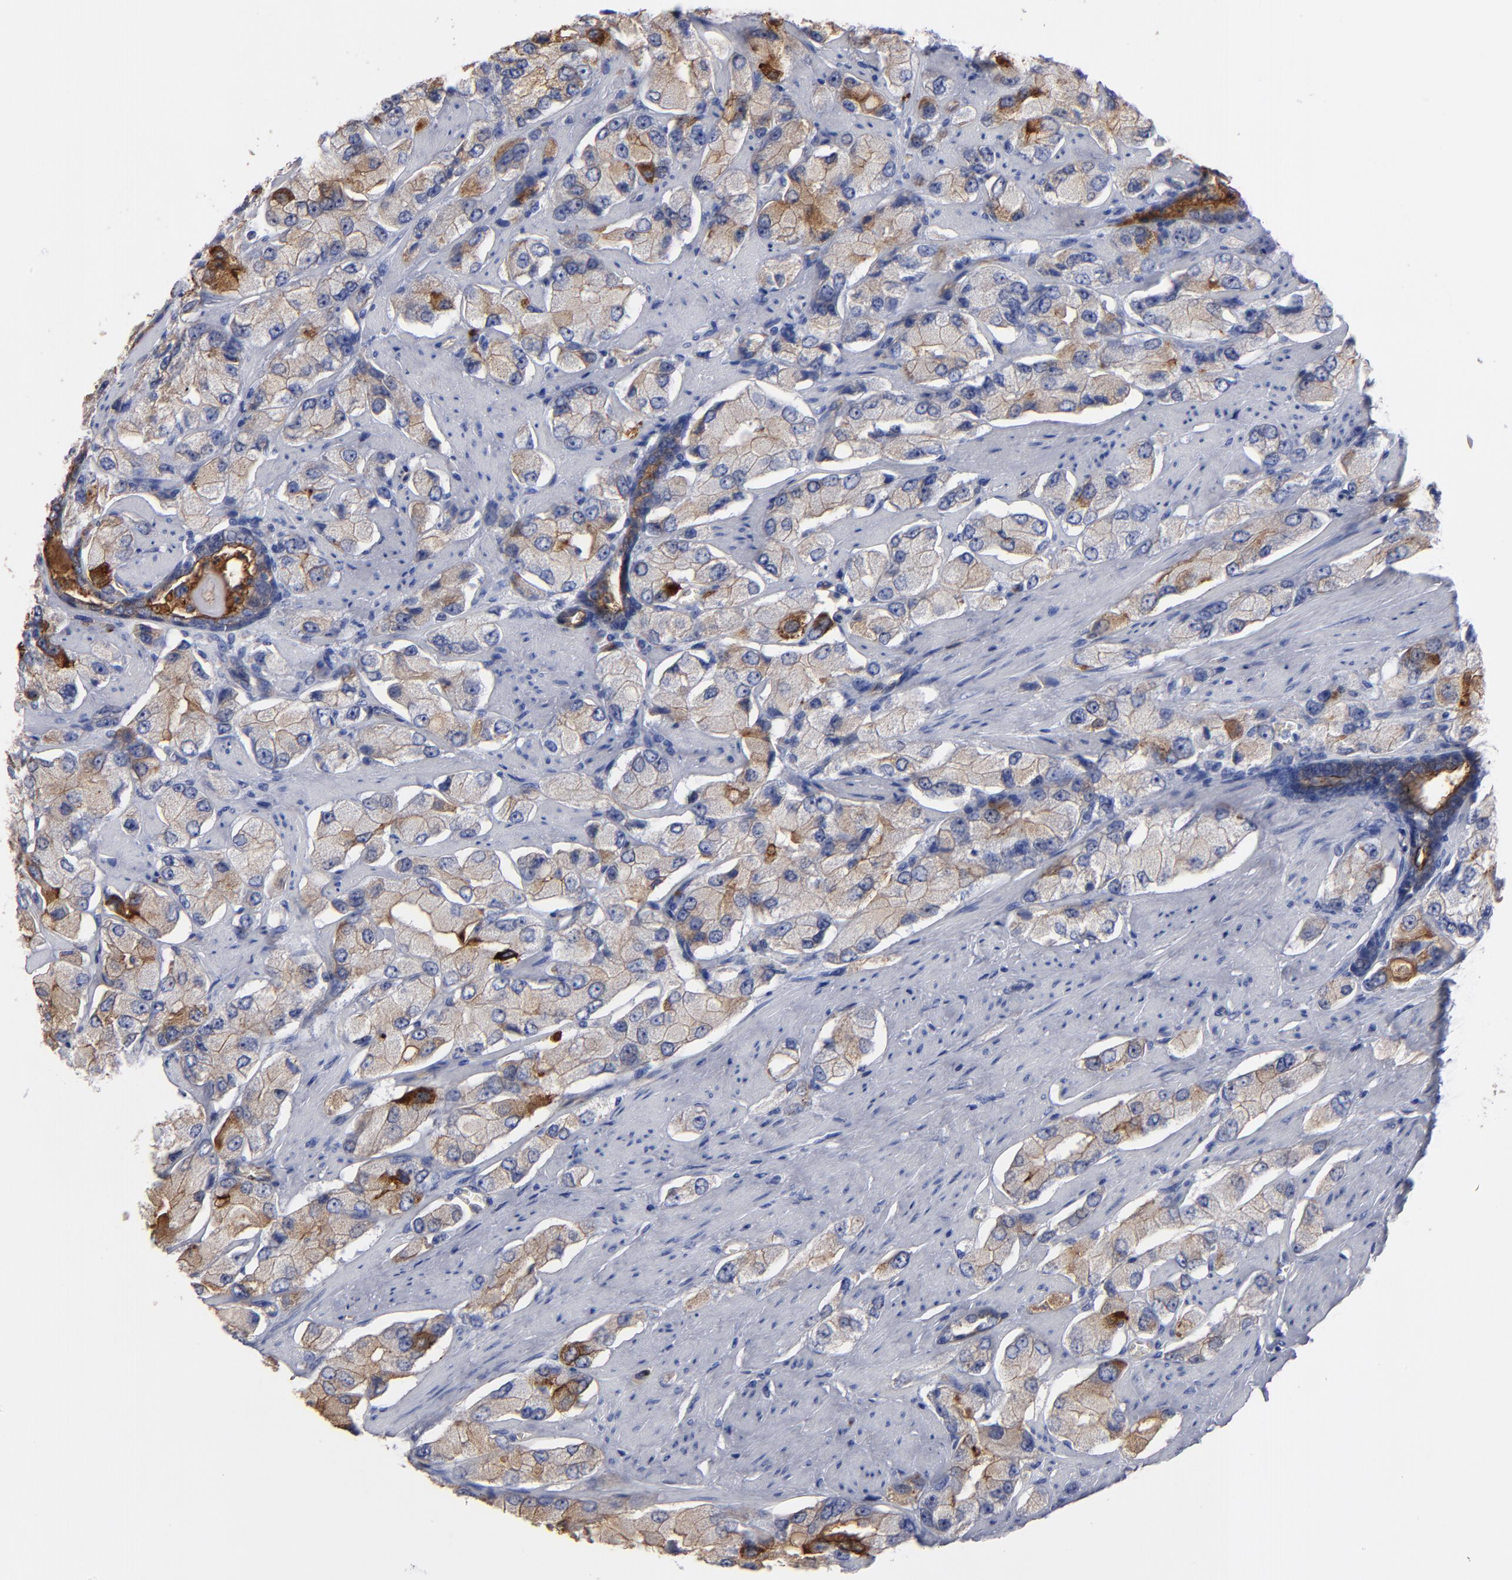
{"staining": {"intensity": "weak", "quantity": "<25%", "location": "cytoplasmic/membranous"}, "tissue": "prostate cancer", "cell_type": "Tumor cells", "image_type": "cancer", "snomed": [{"axis": "morphology", "description": "Adenocarcinoma, High grade"}, {"axis": "topography", "description": "Prostate"}], "caption": "High power microscopy photomicrograph of an IHC micrograph of prostate adenocarcinoma (high-grade), revealing no significant staining in tumor cells.", "gene": "TM4SF1", "patient": {"sex": "male", "age": 58}}